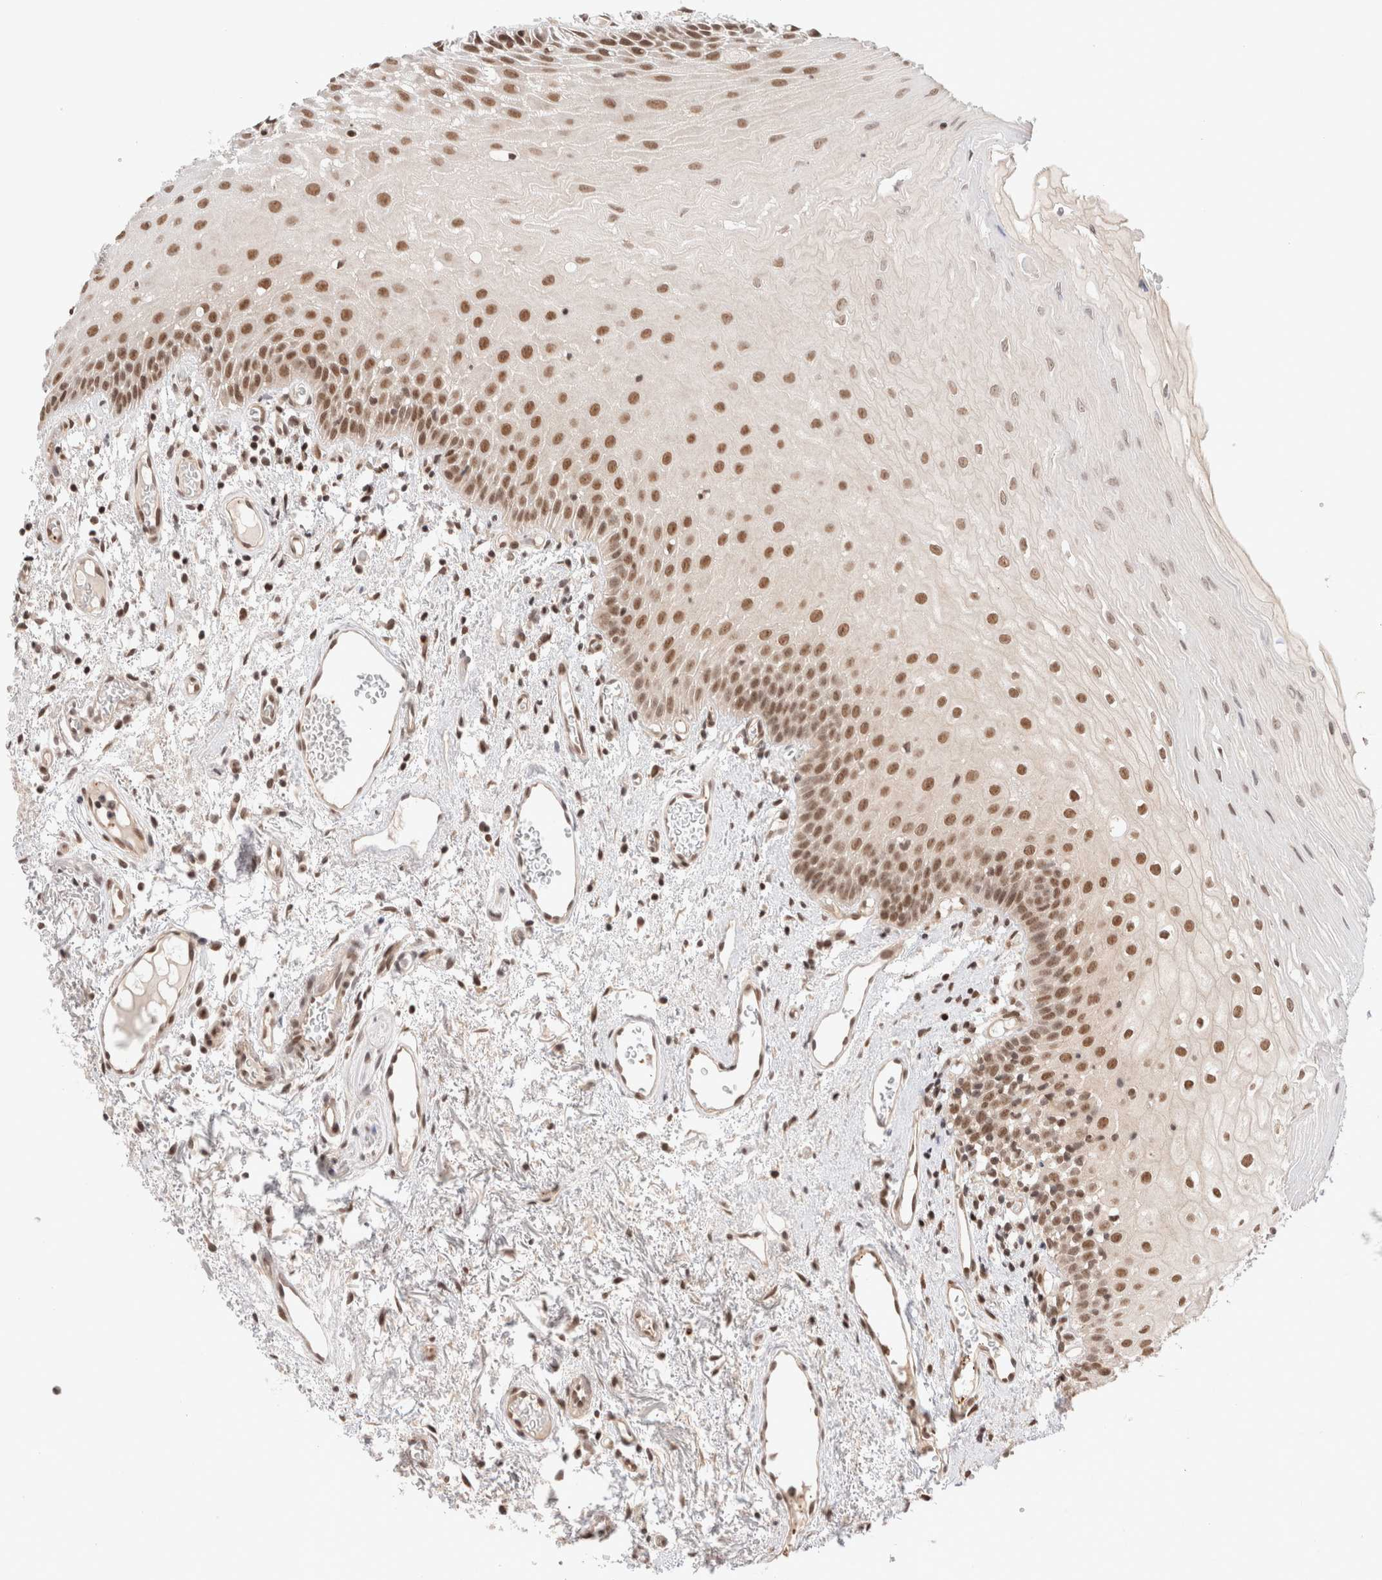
{"staining": {"intensity": "moderate", "quantity": ">75%", "location": "nuclear"}, "tissue": "oral mucosa", "cell_type": "Squamous epithelial cells", "image_type": "normal", "snomed": [{"axis": "morphology", "description": "Normal tissue, NOS"}, {"axis": "topography", "description": "Oral tissue"}], "caption": "Immunohistochemical staining of unremarkable human oral mucosa exhibits >75% levels of moderate nuclear protein positivity in about >75% of squamous epithelial cells.", "gene": "GATAD2A", "patient": {"sex": "male", "age": 52}}